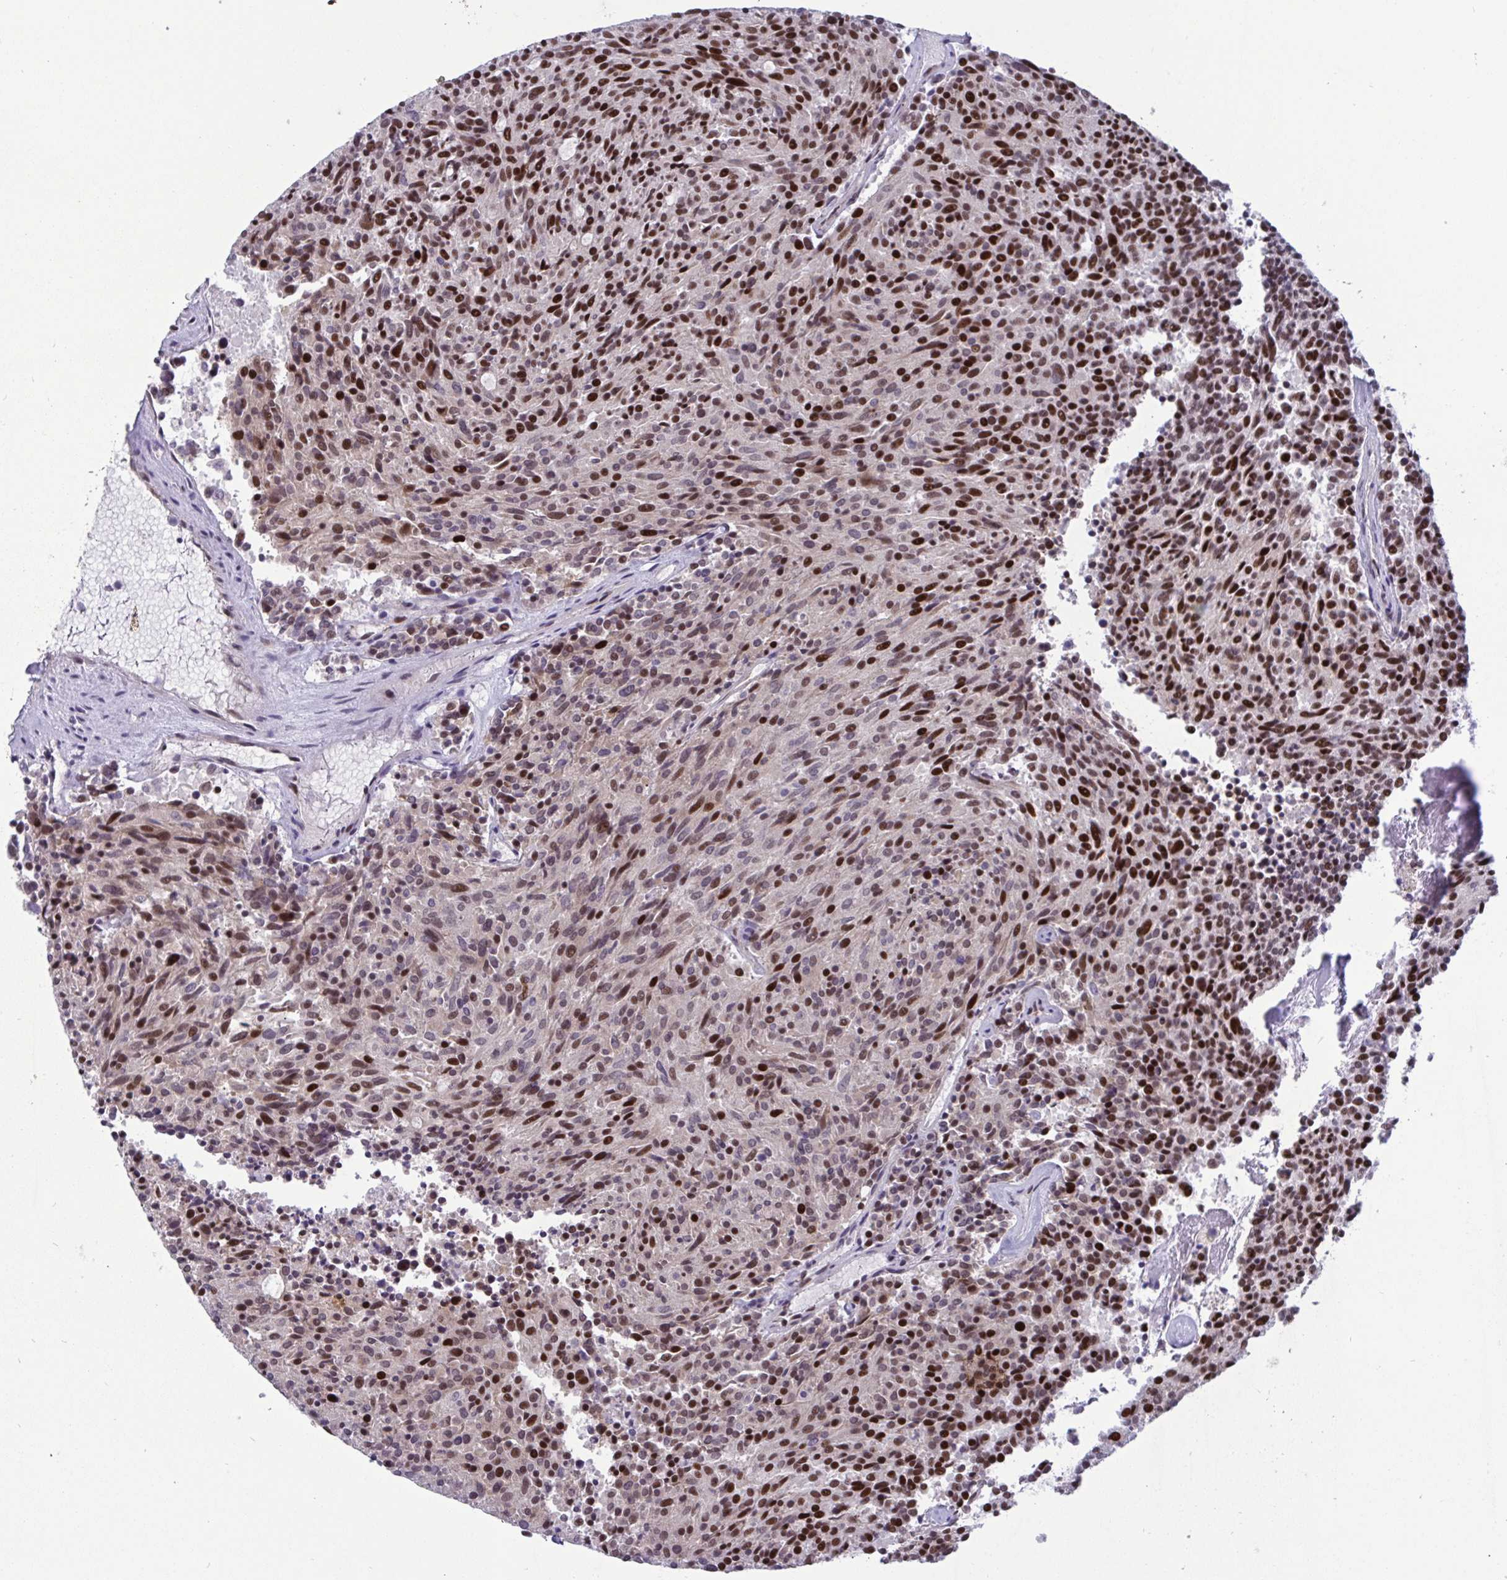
{"staining": {"intensity": "strong", "quantity": "25%-75%", "location": "nuclear"}, "tissue": "carcinoid", "cell_type": "Tumor cells", "image_type": "cancer", "snomed": [{"axis": "morphology", "description": "Carcinoid, malignant, NOS"}, {"axis": "topography", "description": "Pancreas"}], "caption": "There is high levels of strong nuclear positivity in tumor cells of carcinoid, as demonstrated by immunohistochemical staining (brown color).", "gene": "WBP11", "patient": {"sex": "female", "age": 54}}